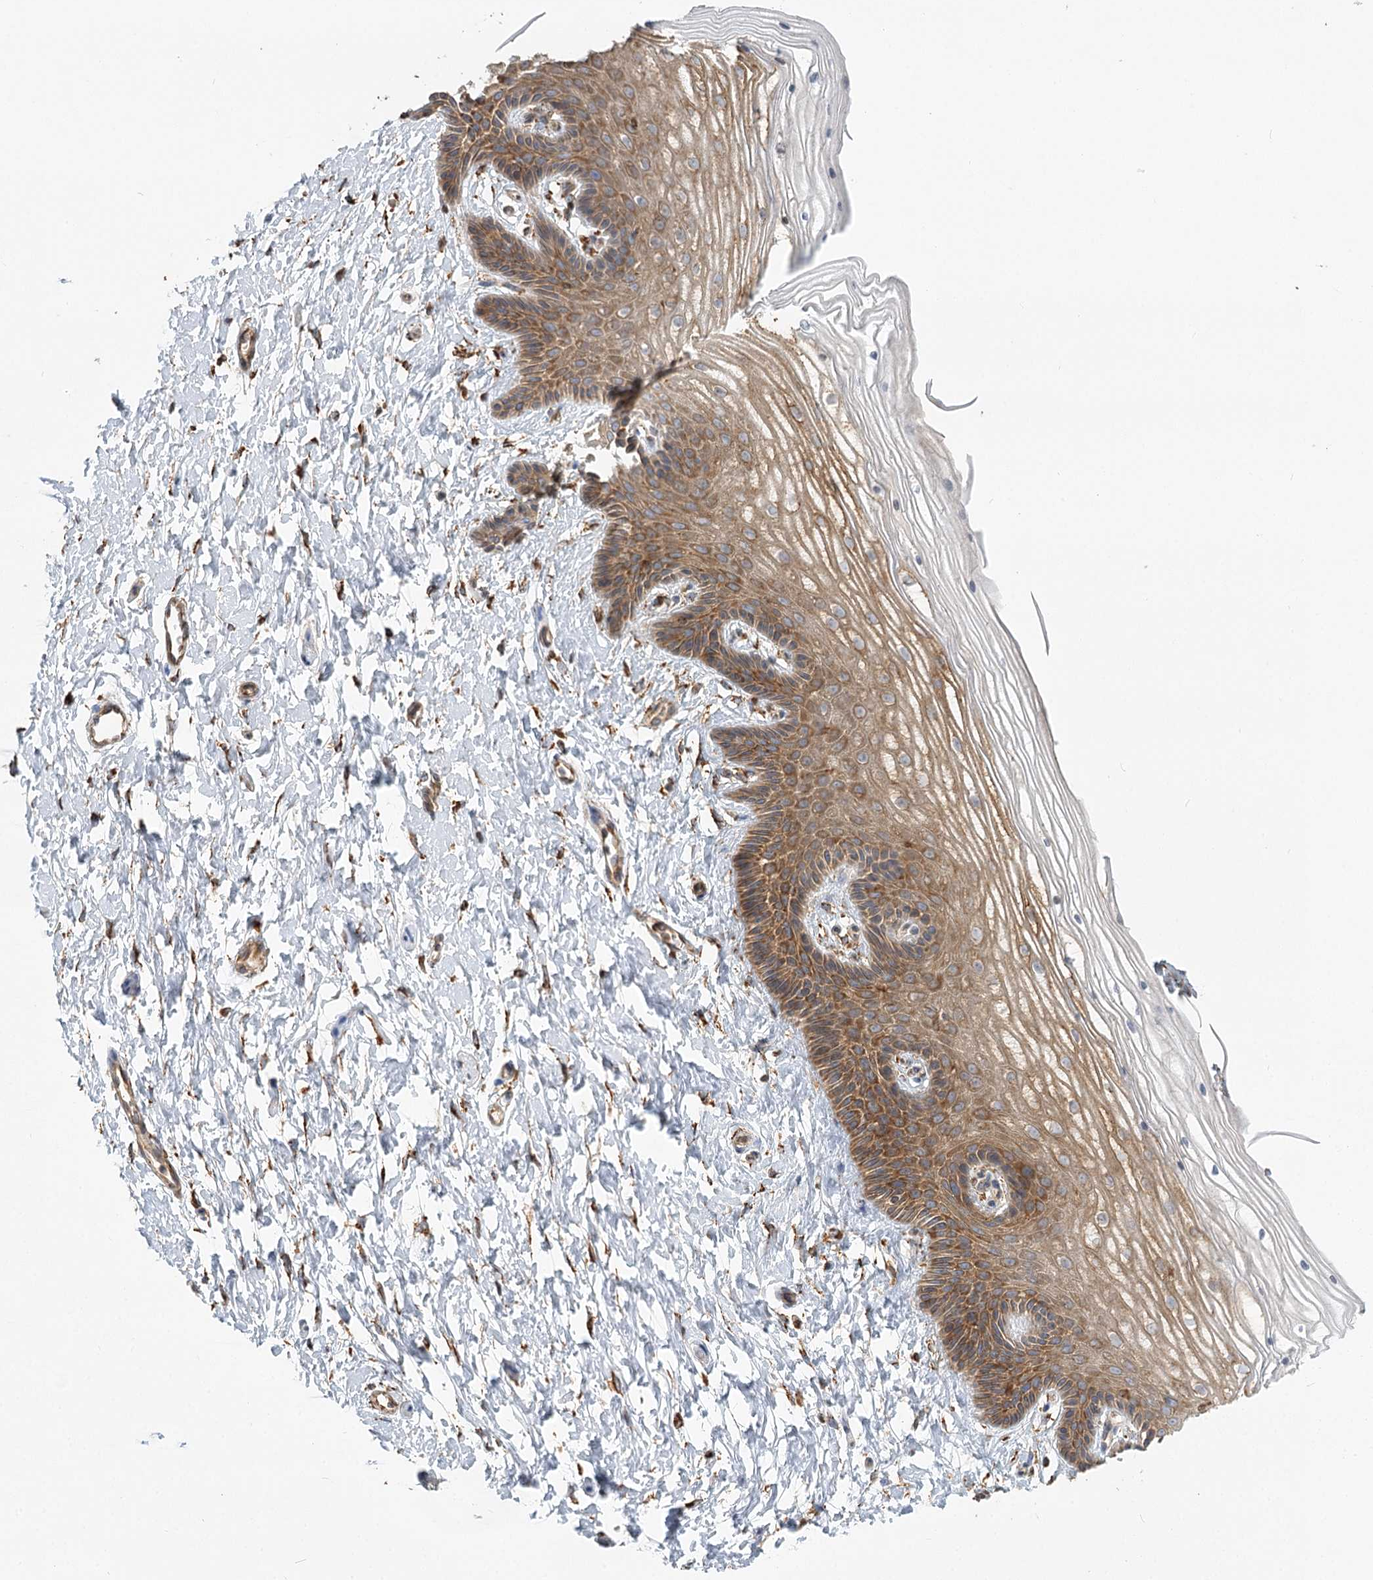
{"staining": {"intensity": "moderate", "quantity": ">75%", "location": "cytoplasmic/membranous"}, "tissue": "vagina", "cell_type": "Squamous epithelial cells", "image_type": "normal", "snomed": [{"axis": "morphology", "description": "Normal tissue, NOS"}, {"axis": "topography", "description": "Vagina"}, {"axis": "topography", "description": "Cervix"}], "caption": "An IHC image of unremarkable tissue is shown. Protein staining in brown labels moderate cytoplasmic/membranous positivity in vagina within squamous epithelial cells. (Stains: DAB (3,3'-diaminobenzidine) in brown, nuclei in blue, Microscopy: brightfield microscopy at high magnification).", "gene": "TAS1R1", "patient": {"sex": "female", "age": 40}}